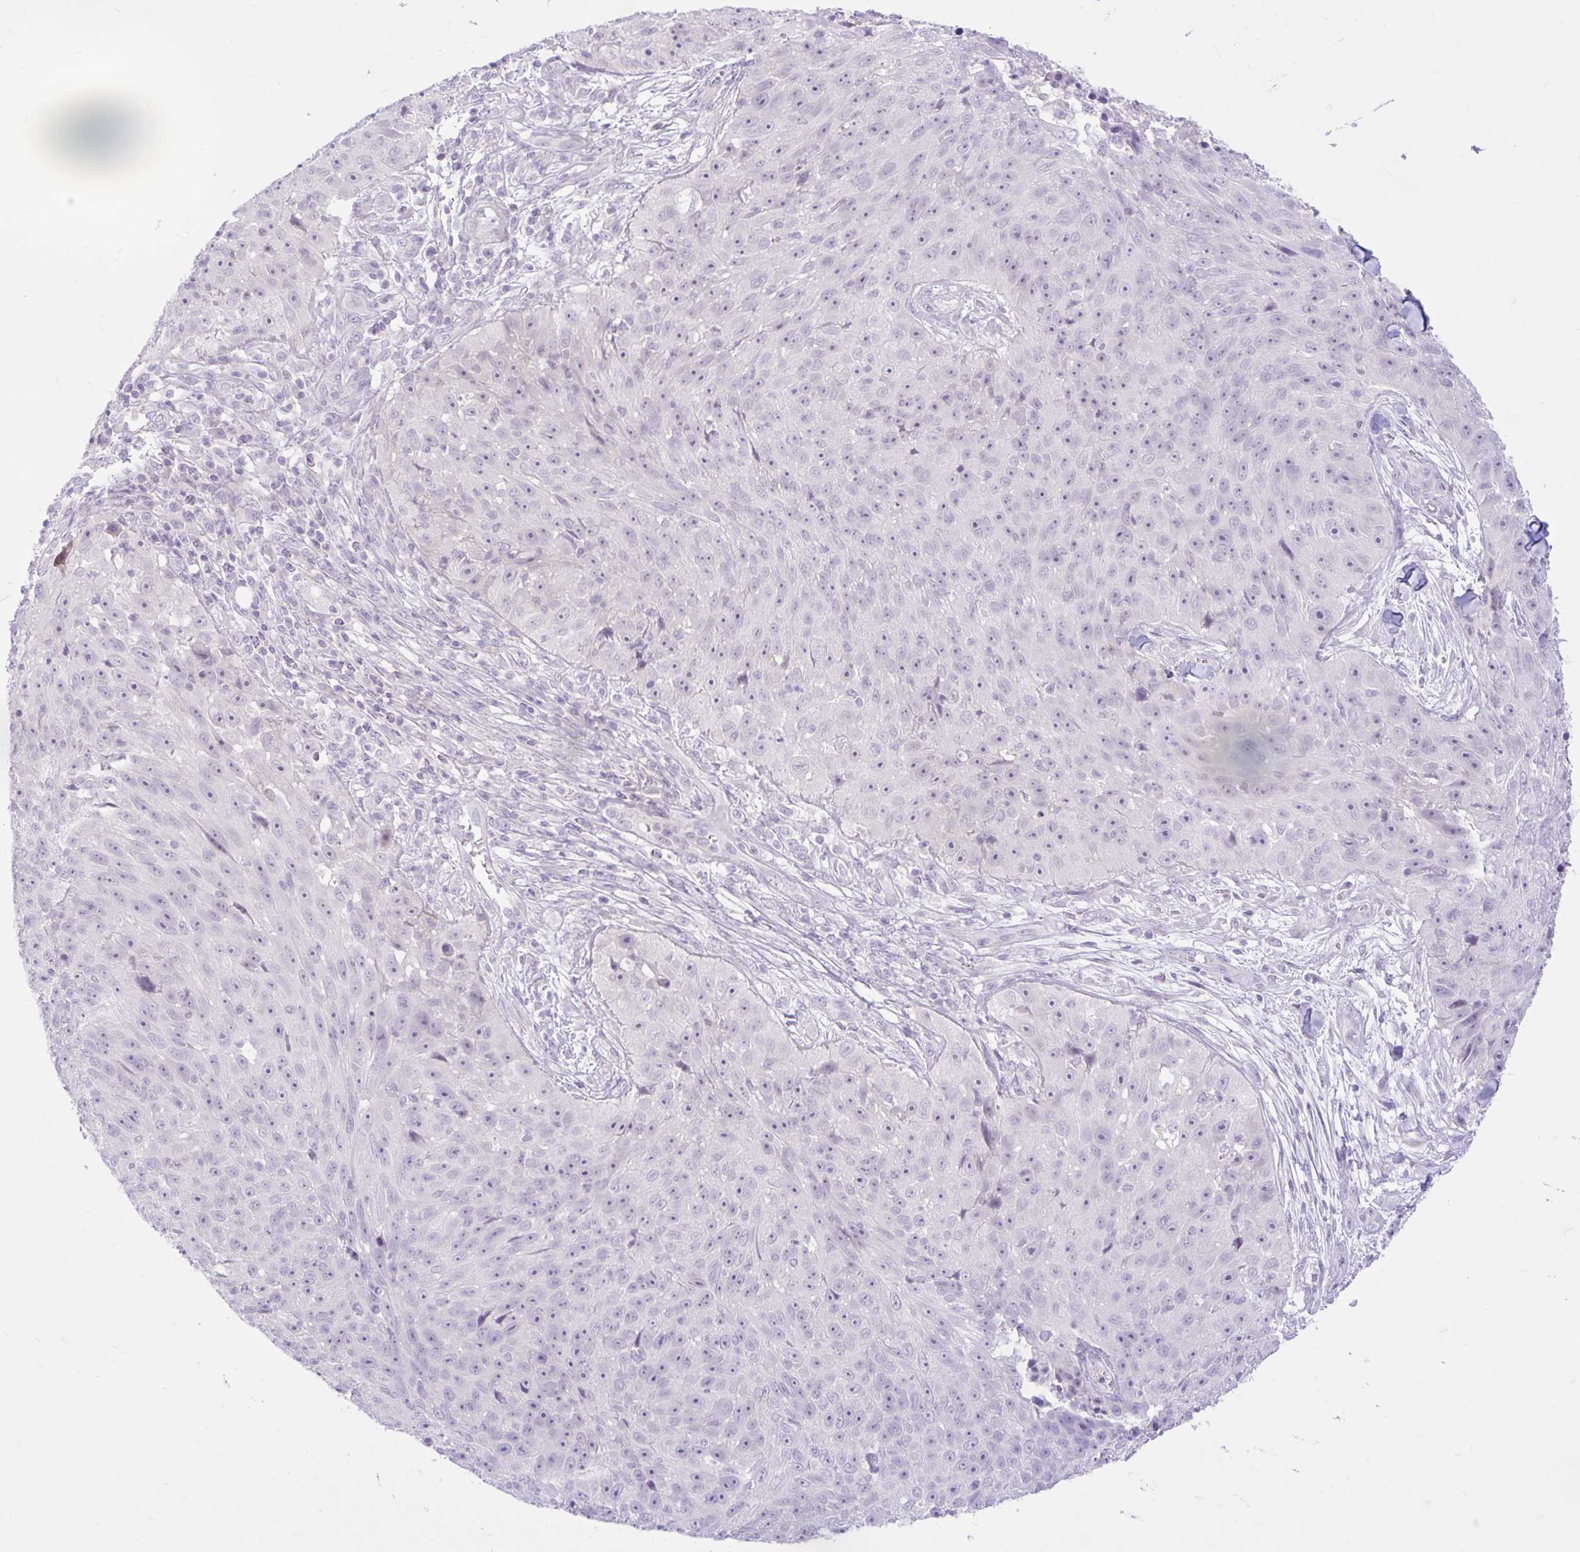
{"staining": {"intensity": "negative", "quantity": "none", "location": "none"}, "tissue": "skin cancer", "cell_type": "Tumor cells", "image_type": "cancer", "snomed": [{"axis": "morphology", "description": "Squamous cell carcinoma, NOS"}, {"axis": "topography", "description": "Skin"}], "caption": "This is an immunohistochemistry (IHC) micrograph of skin cancer (squamous cell carcinoma). There is no staining in tumor cells.", "gene": "ZNF101", "patient": {"sex": "female", "age": 87}}